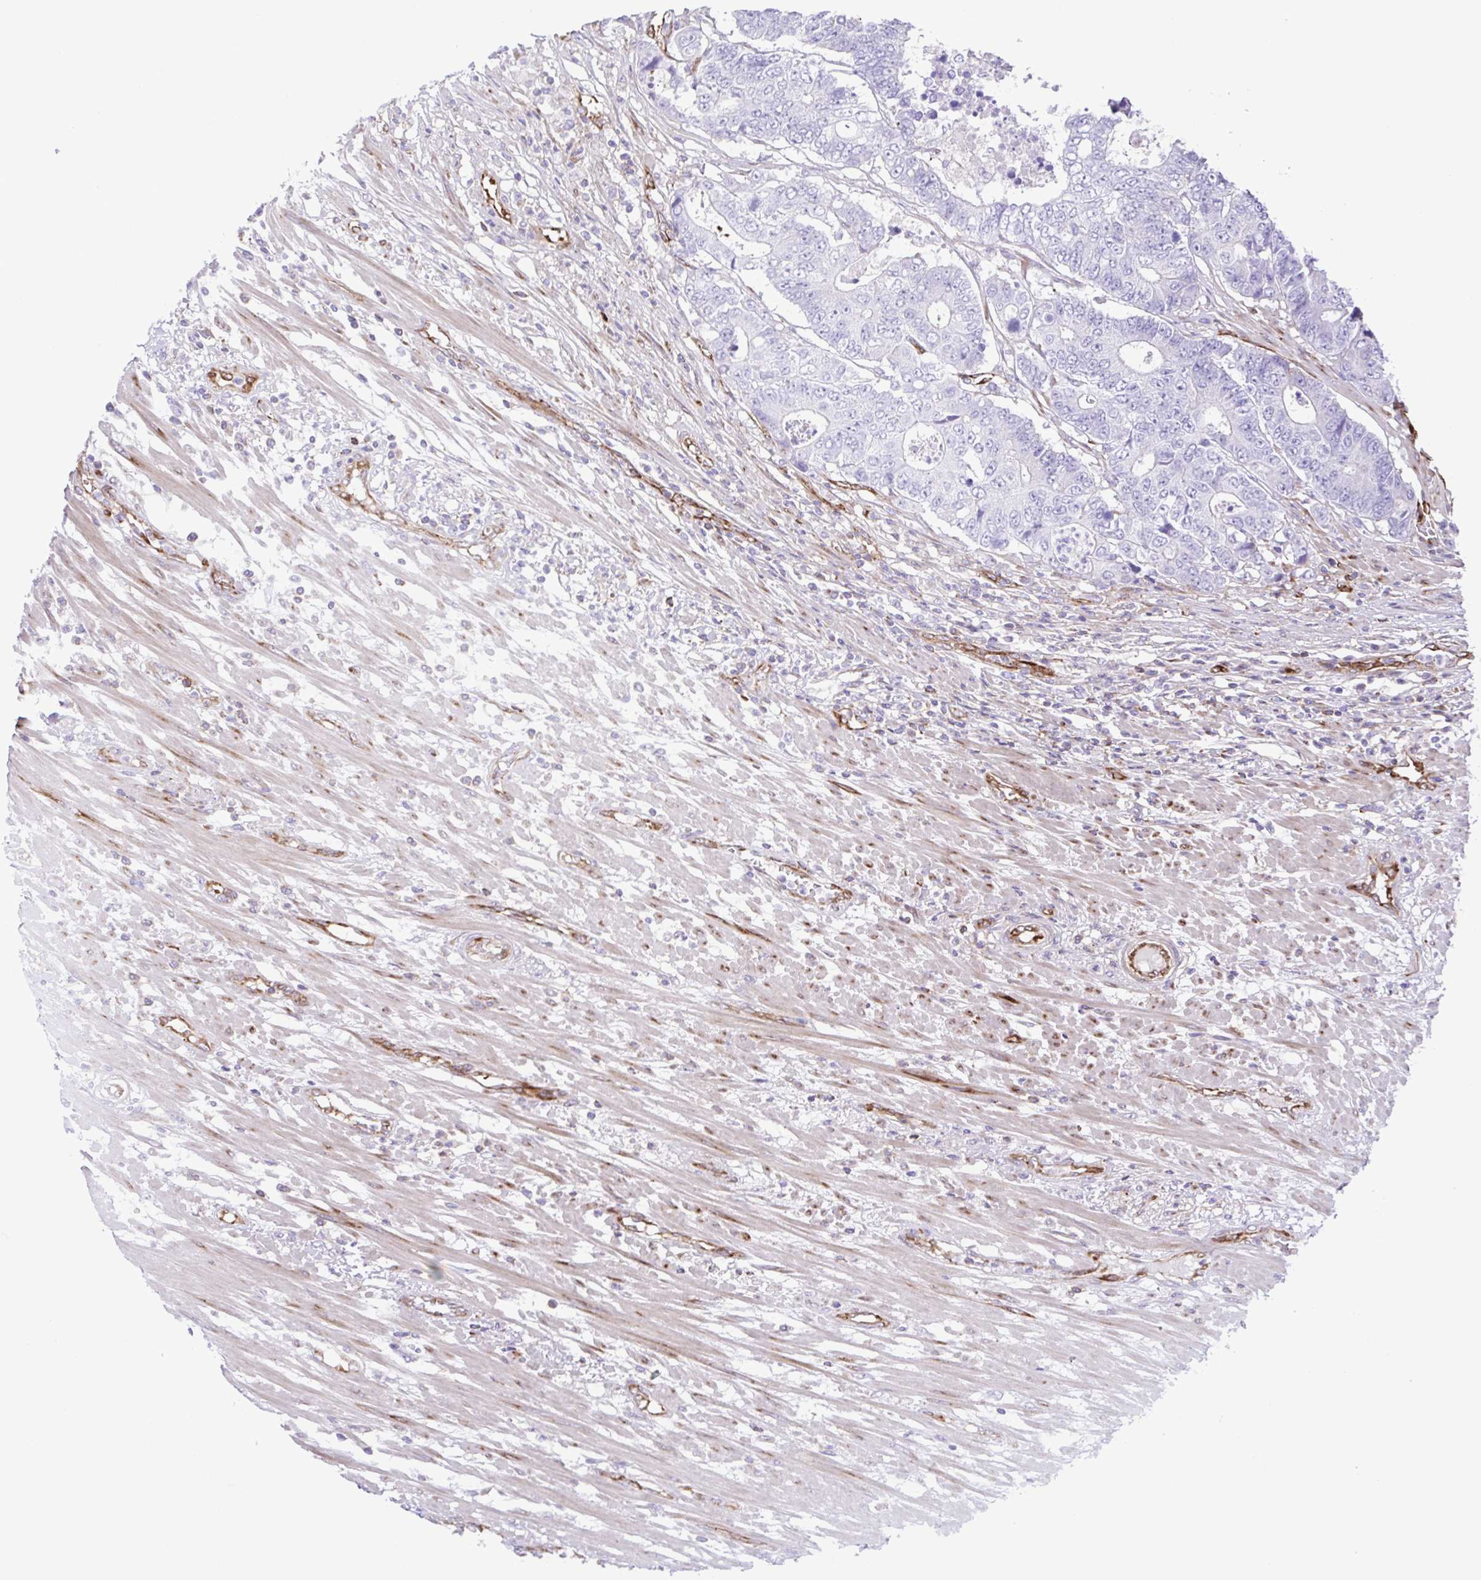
{"staining": {"intensity": "negative", "quantity": "none", "location": "none"}, "tissue": "colorectal cancer", "cell_type": "Tumor cells", "image_type": "cancer", "snomed": [{"axis": "morphology", "description": "Adenocarcinoma, NOS"}, {"axis": "topography", "description": "Colon"}], "caption": "Colorectal cancer stained for a protein using IHC displays no positivity tumor cells.", "gene": "FLT1", "patient": {"sex": "female", "age": 48}}